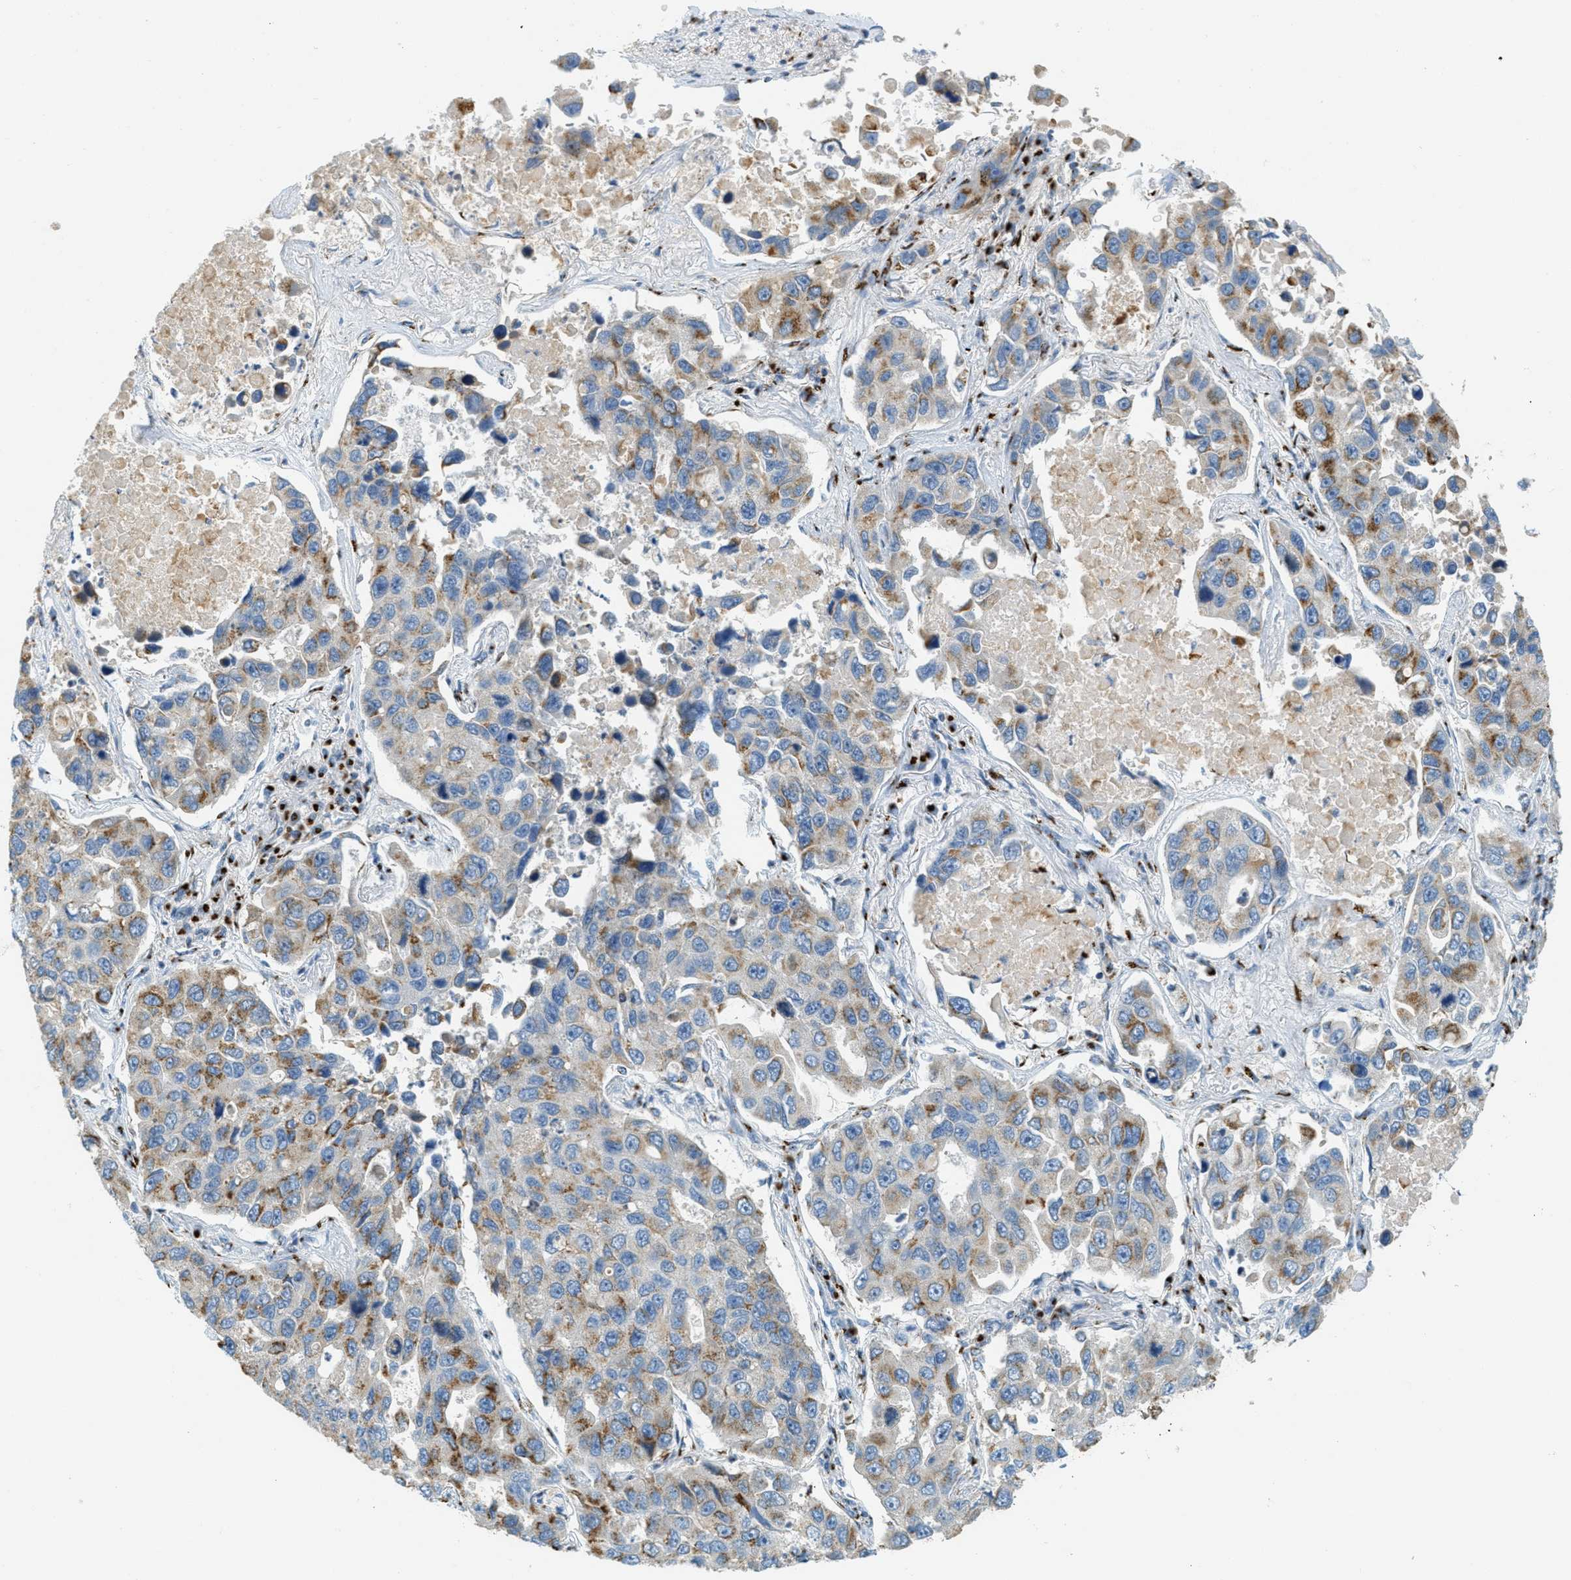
{"staining": {"intensity": "moderate", "quantity": ">75%", "location": "cytoplasmic/membranous"}, "tissue": "lung cancer", "cell_type": "Tumor cells", "image_type": "cancer", "snomed": [{"axis": "morphology", "description": "Adenocarcinoma, NOS"}, {"axis": "topography", "description": "Lung"}], "caption": "Immunohistochemical staining of human lung adenocarcinoma shows moderate cytoplasmic/membranous protein positivity in about >75% of tumor cells.", "gene": "ENTPD4", "patient": {"sex": "male", "age": 64}}